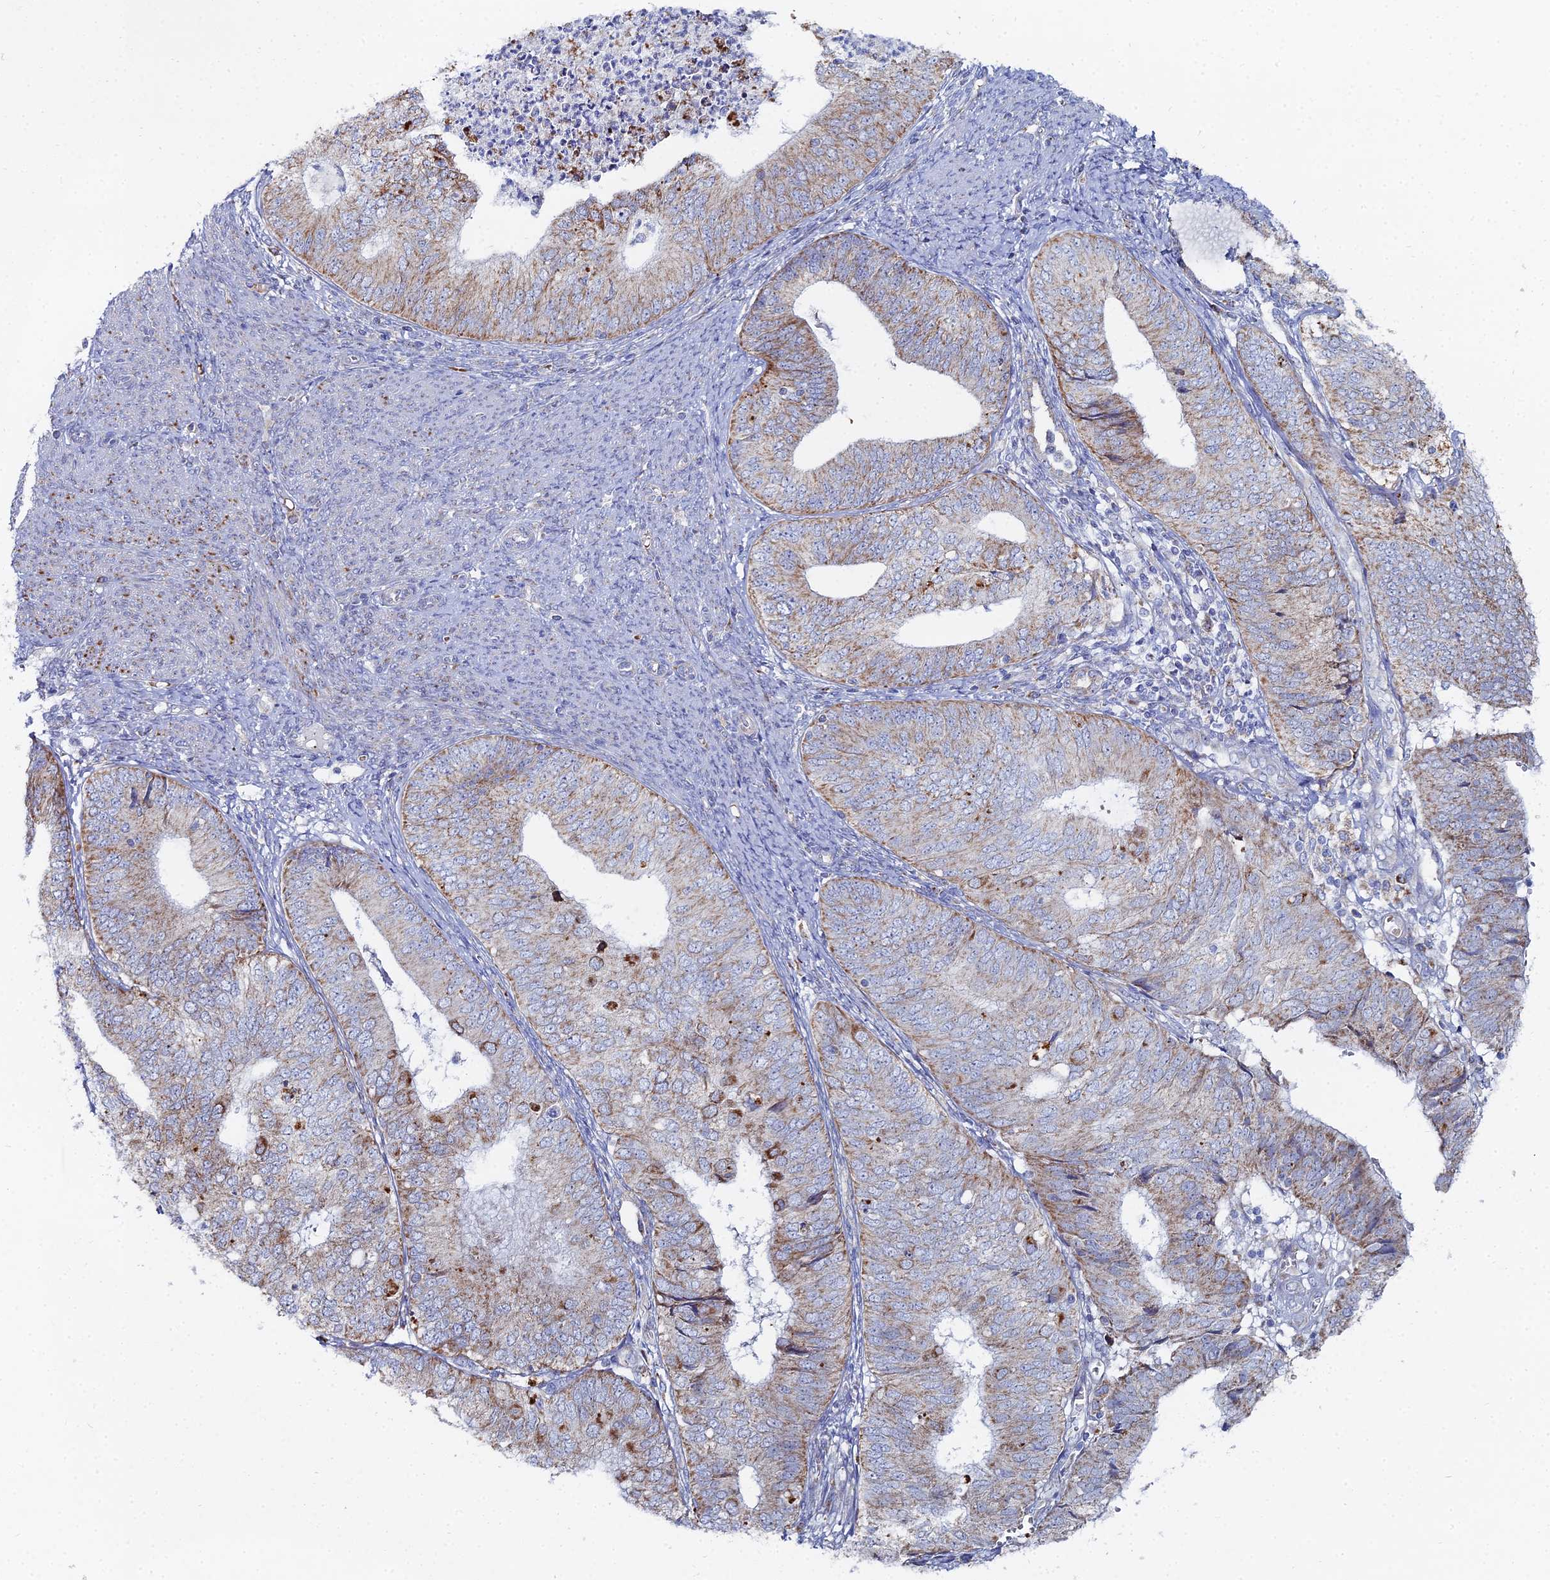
{"staining": {"intensity": "moderate", "quantity": ">75%", "location": "cytoplasmic/membranous"}, "tissue": "endometrial cancer", "cell_type": "Tumor cells", "image_type": "cancer", "snomed": [{"axis": "morphology", "description": "Adenocarcinoma, NOS"}, {"axis": "topography", "description": "Endometrium"}], "caption": "Immunohistochemistry (IHC) photomicrograph of neoplastic tissue: human adenocarcinoma (endometrial) stained using IHC exhibits medium levels of moderate protein expression localized specifically in the cytoplasmic/membranous of tumor cells, appearing as a cytoplasmic/membranous brown color.", "gene": "MPC1", "patient": {"sex": "female", "age": 68}}